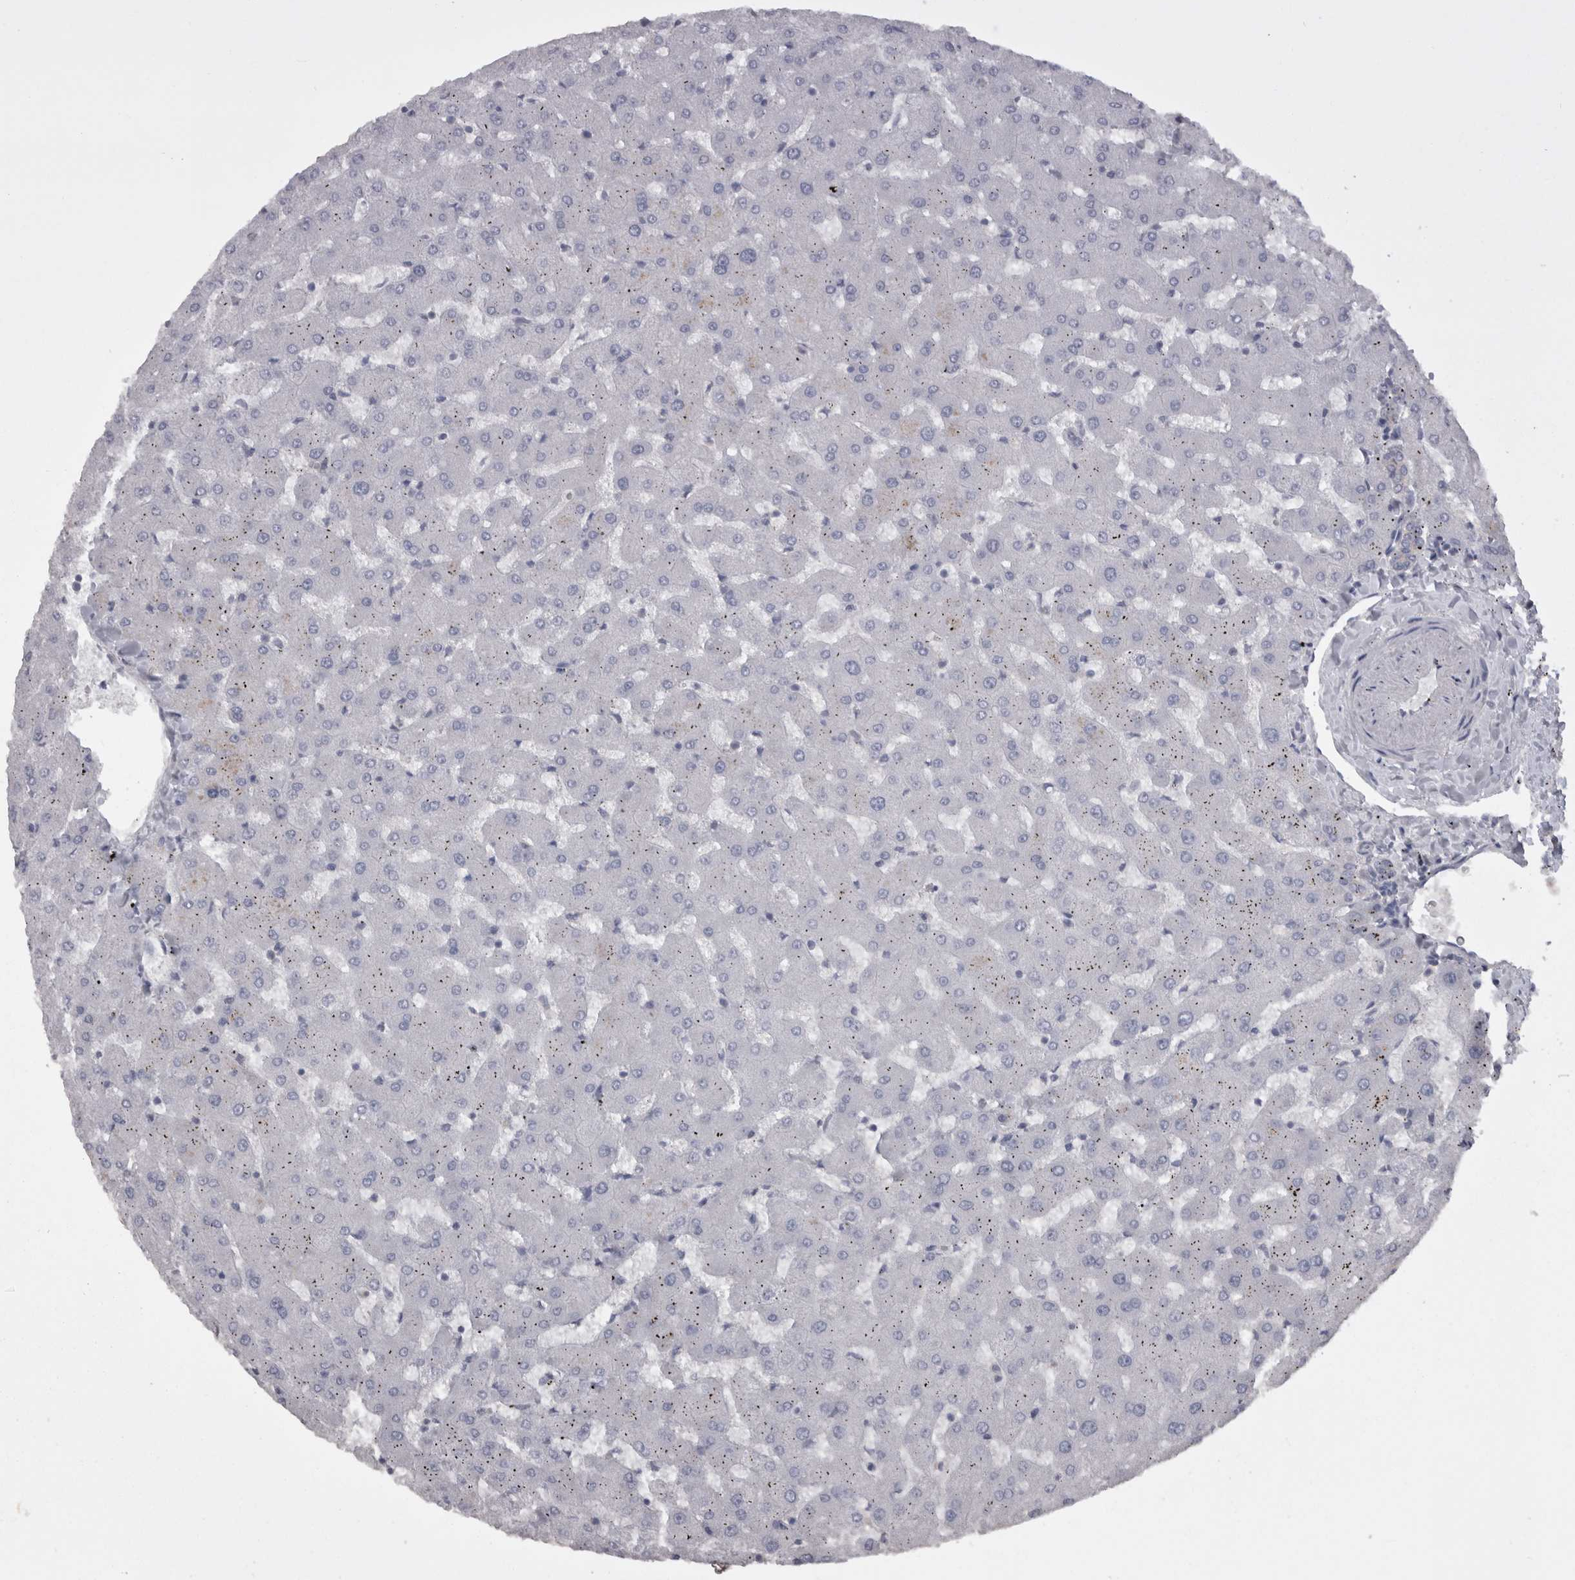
{"staining": {"intensity": "negative", "quantity": "none", "location": "none"}, "tissue": "liver", "cell_type": "Cholangiocytes", "image_type": "normal", "snomed": [{"axis": "morphology", "description": "Normal tissue, NOS"}, {"axis": "topography", "description": "Liver"}], "caption": "Immunohistochemical staining of benign liver shows no significant staining in cholangiocytes.", "gene": "CAMK2D", "patient": {"sex": "female", "age": 63}}